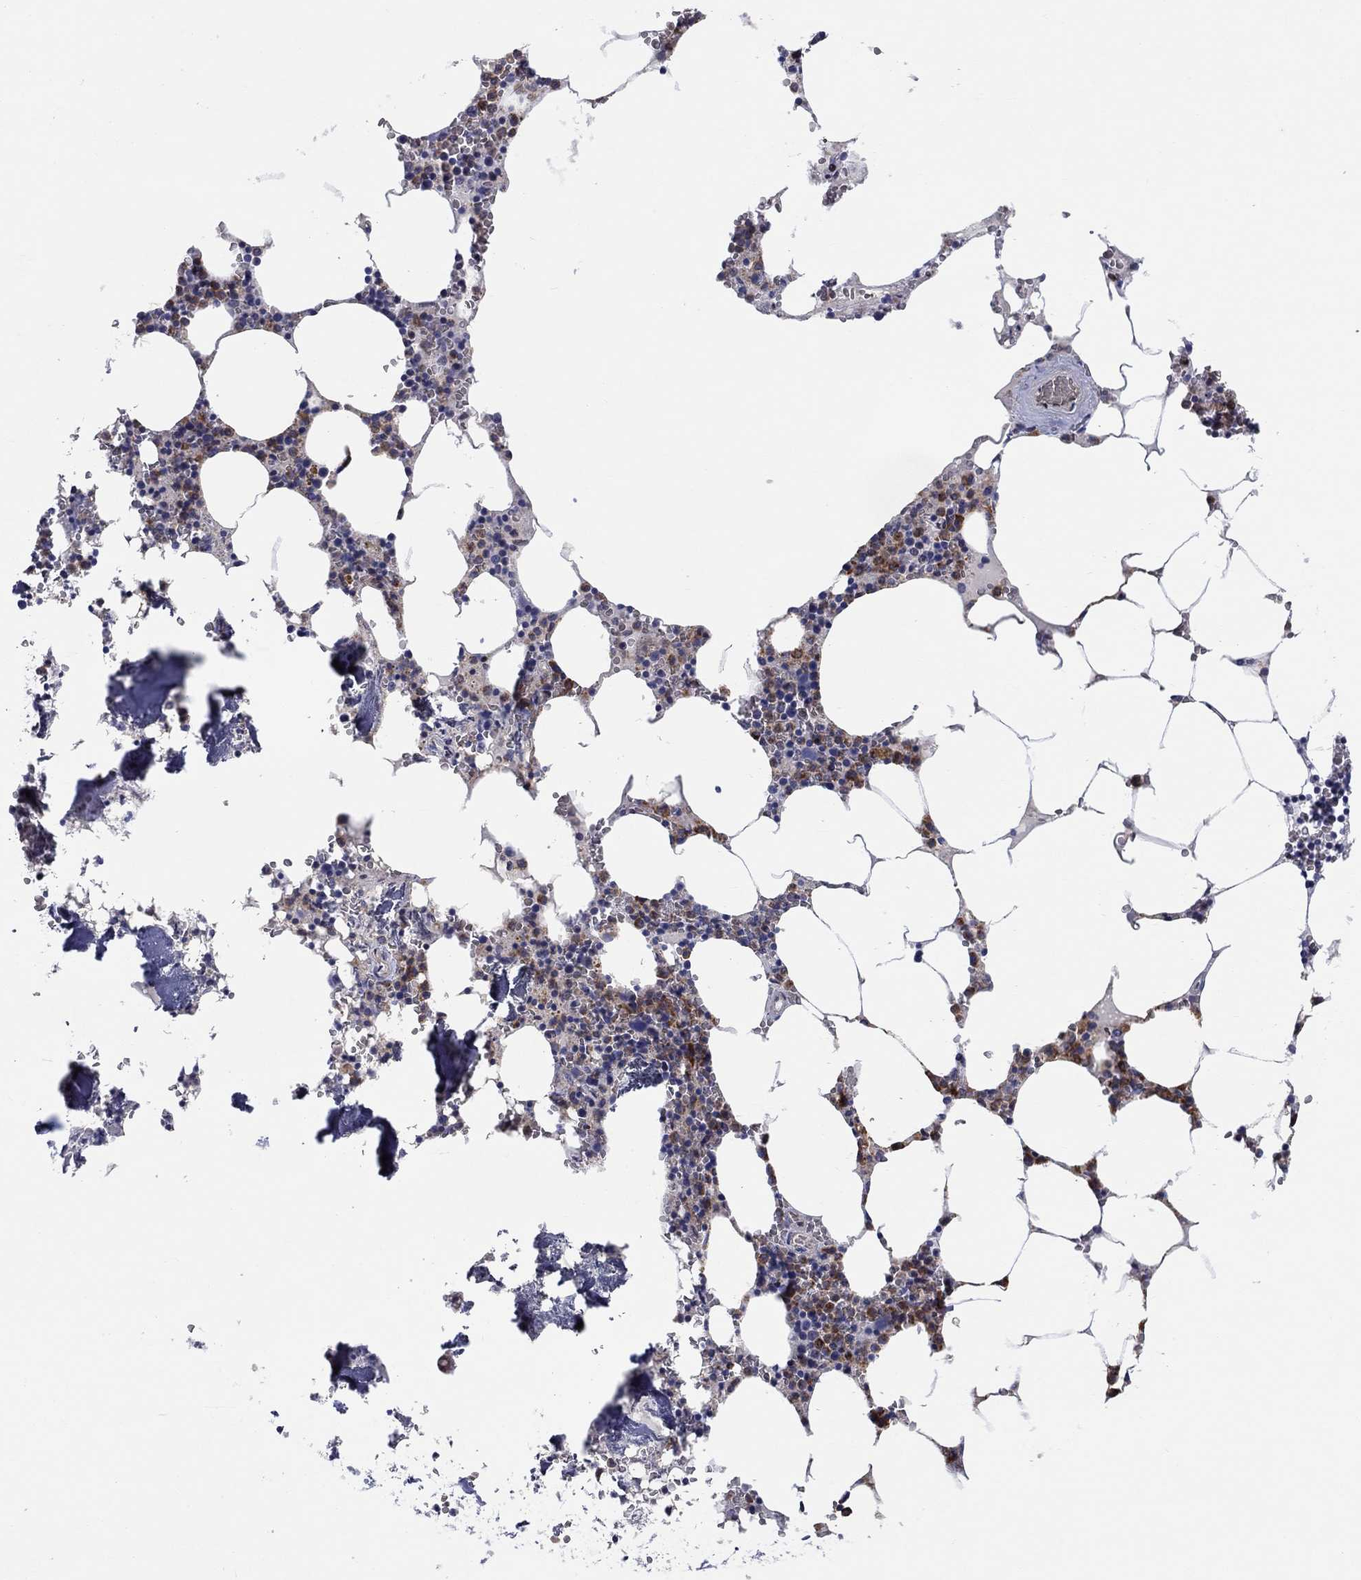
{"staining": {"intensity": "strong", "quantity": "25%-75%", "location": "cytoplasmic/membranous"}, "tissue": "bone marrow", "cell_type": "Hematopoietic cells", "image_type": "normal", "snomed": [{"axis": "morphology", "description": "Normal tissue, NOS"}, {"axis": "topography", "description": "Bone marrow"}], "caption": "A high-resolution image shows IHC staining of unremarkable bone marrow, which shows strong cytoplasmic/membranous staining in about 25%-75% of hematopoietic cells. The staining was performed using DAB to visualize the protein expression in brown, while the nuclei were stained in blue with hematoxylin (Magnification: 20x).", "gene": "ARHGAP36", "patient": {"sex": "female", "age": 64}}